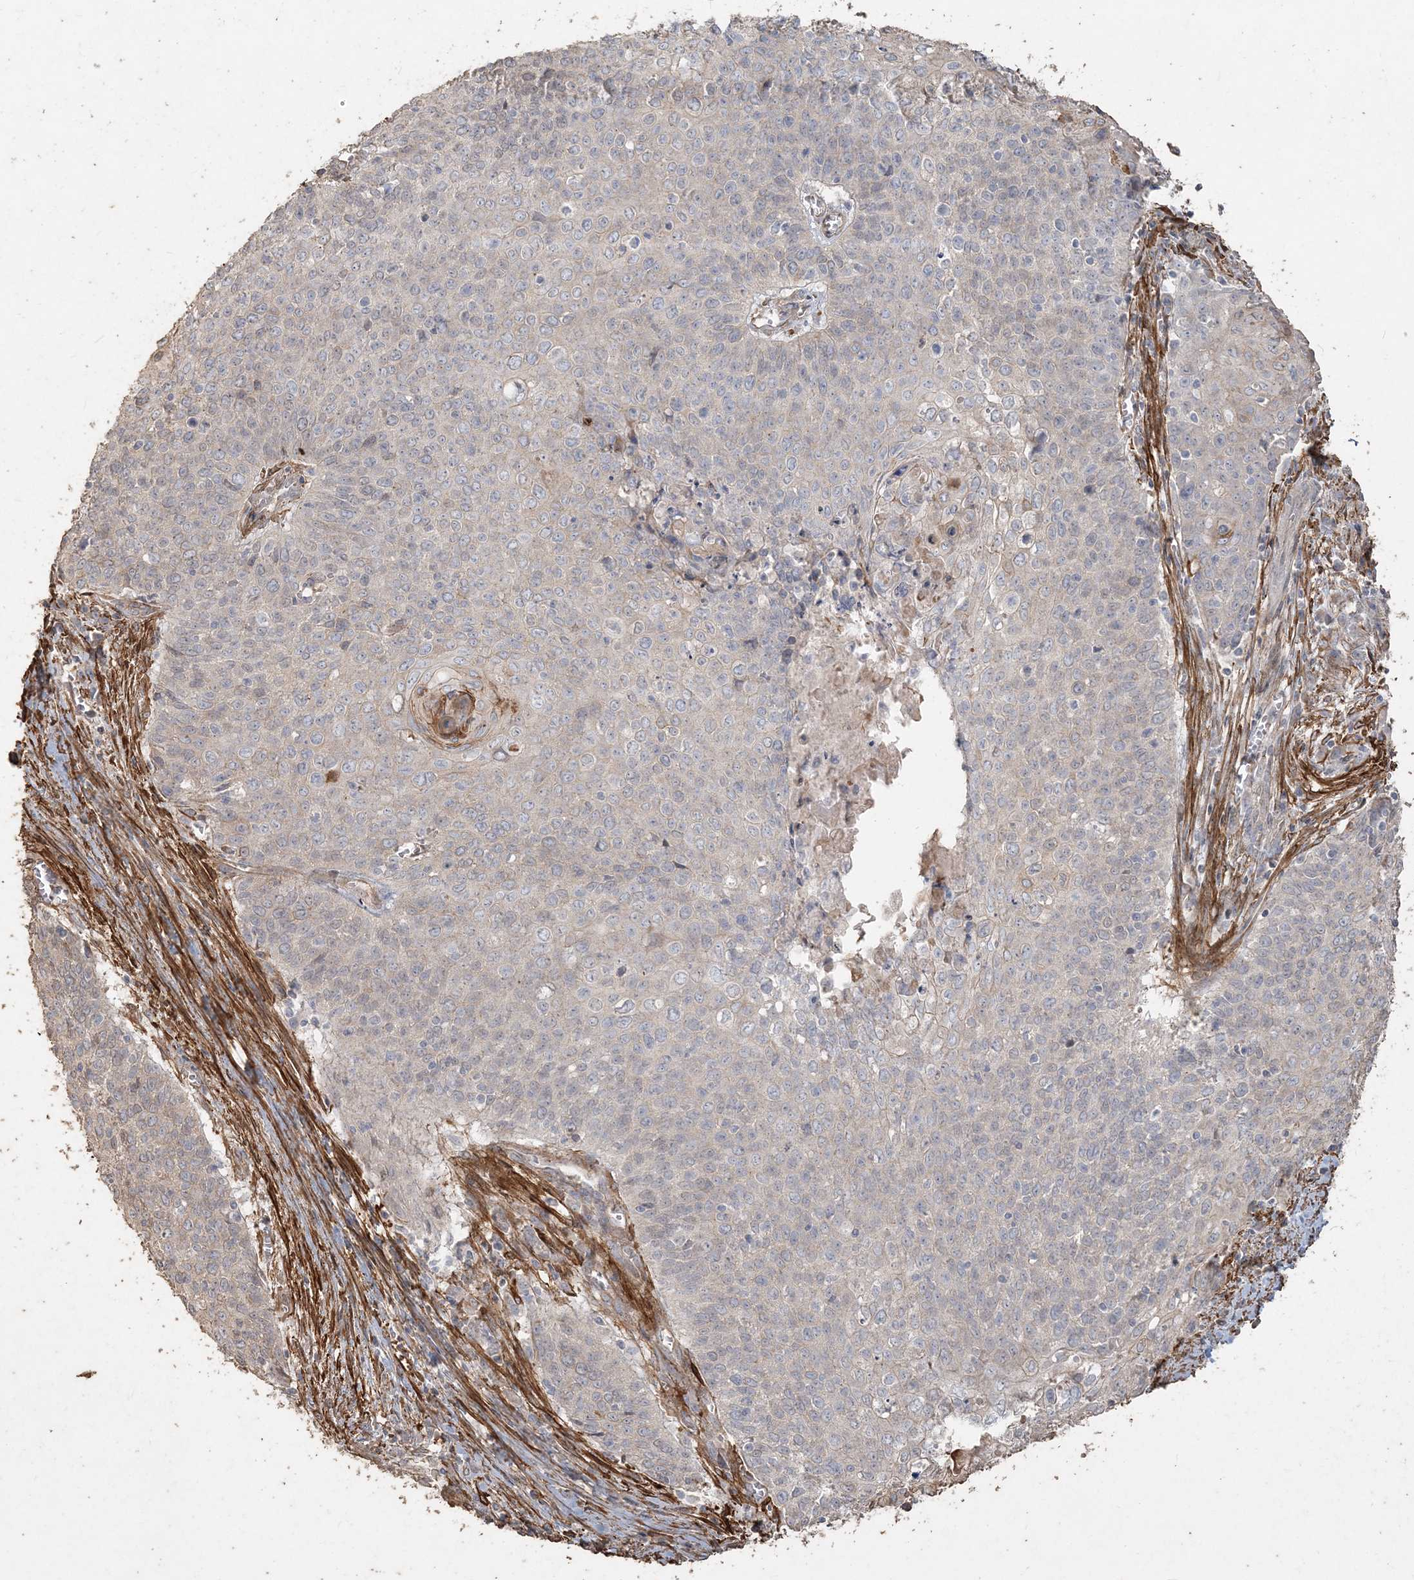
{"staining": {"intensity": "negative", "quantity": "none", "location": "none"}, "tissue": "cervical cancer", "cell_type": "Tumor cells", "image_type": "cancer", "snomed": [{"axis": "morphology", "description": "Squamous cell carcinoma, NOS"}, {"axis": "topography", "description": "Cervix"}], "caption": "The micrograph demonstrates no significant expression in tumor cells of cervical squamous cell carcinoma.", "gene": "RNF145", "patient": {"sex": "female", "age": 39}}